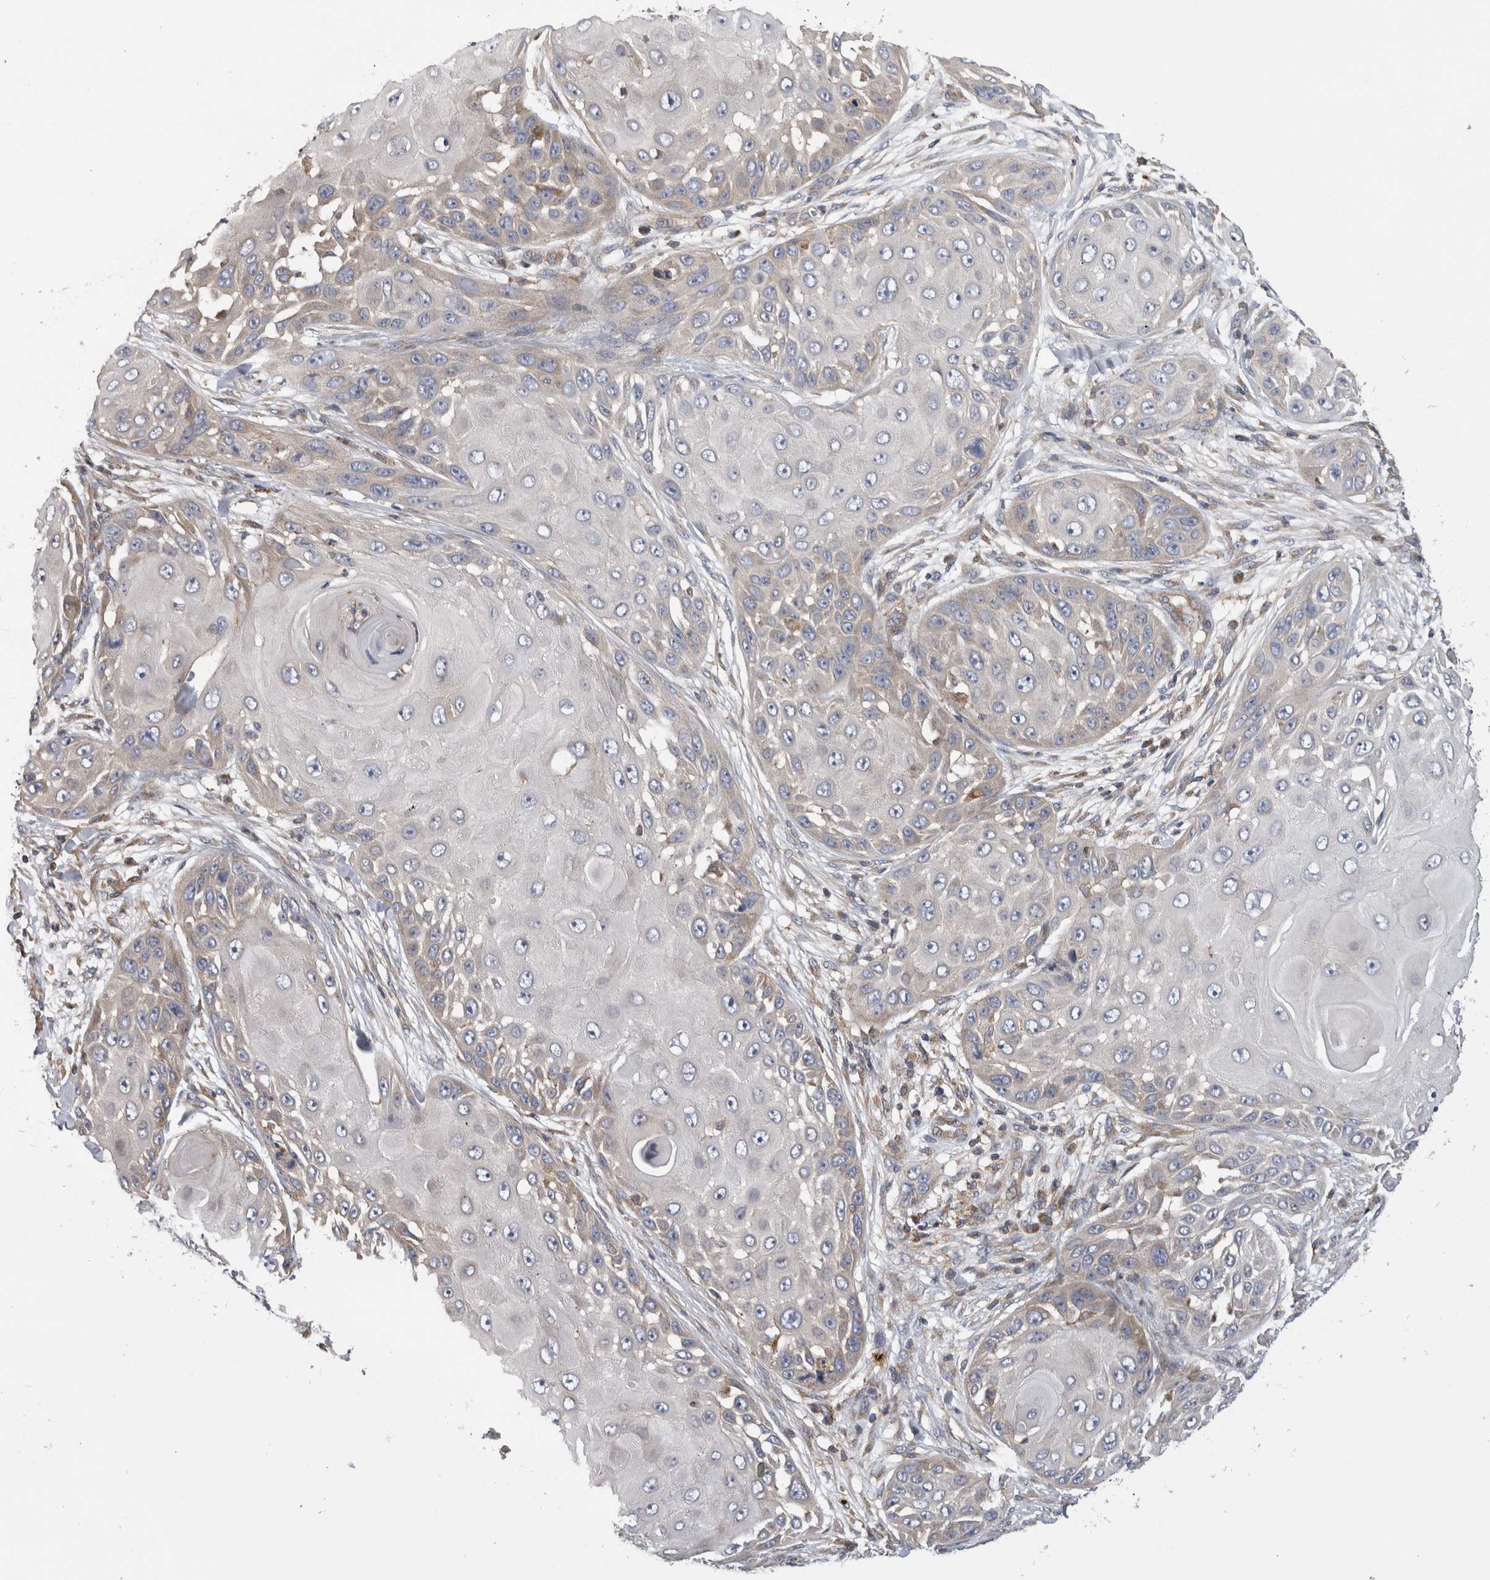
{"staining": {"intensity": "negative", "quantity": "none", "location": "none"}, "tissue": "skin cancer", "cell_type": "Tumor cells", "image_type": "cancer", "snomed": [{"axis": "morphology", "description": "Squamous cell carcinoma, NOS"}, {"axis": "topography", "description": "Skin"}], "caption": "This is an IHC micrograph of human skin squamous cell carcinoma. There is no positivity in tumor cells.", "gene": "GRIK2", "patient": {"sex": "female", "age": 44}}